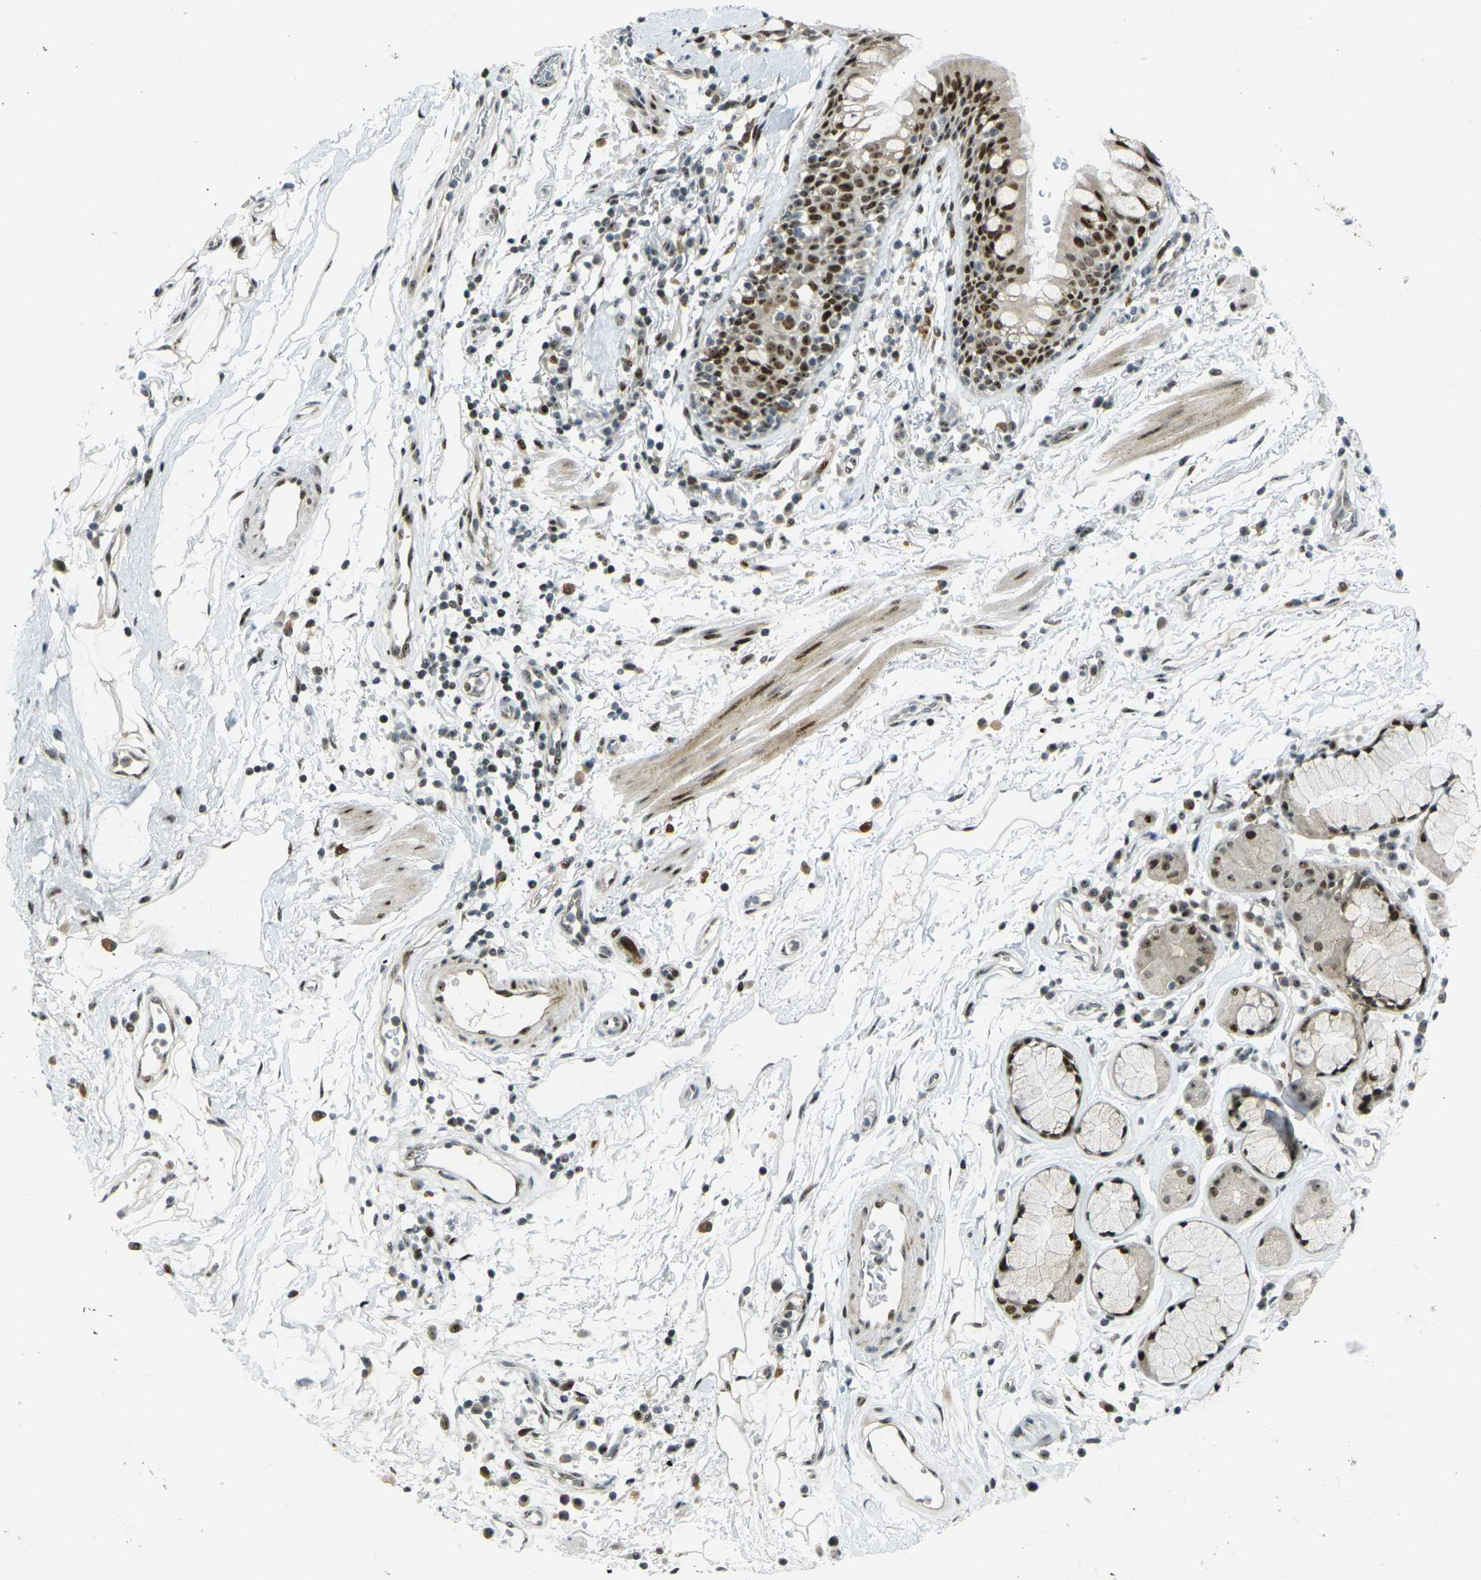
{"staining": {"intensity": "strong", "quantity": ">75%", "location": "nuclear"}, "tissue": "bronchus", "cell_type": "Respiratory epithelial cells", "image_type": "normal", "snomed": [{"axis": "morphology", "description": "Normal tissue, NOS"}, {"axis": "morphology", "description": "Inflammation, NOS"}, {"axis": "topography", "description": "Cartilage tissue"}, {"axis": "topography", "description": "Bronchus"}], "caption": "IHC histopathology image of normal bronchus: bronchus stained using IHC reveals high levels of strong protein expression localized specifically in the nuclear of respiratory epithelial cells, appearing as a nuclear brown color.", "gene": "UBE2C", "patient": {"sex": "male", "age": 77}}